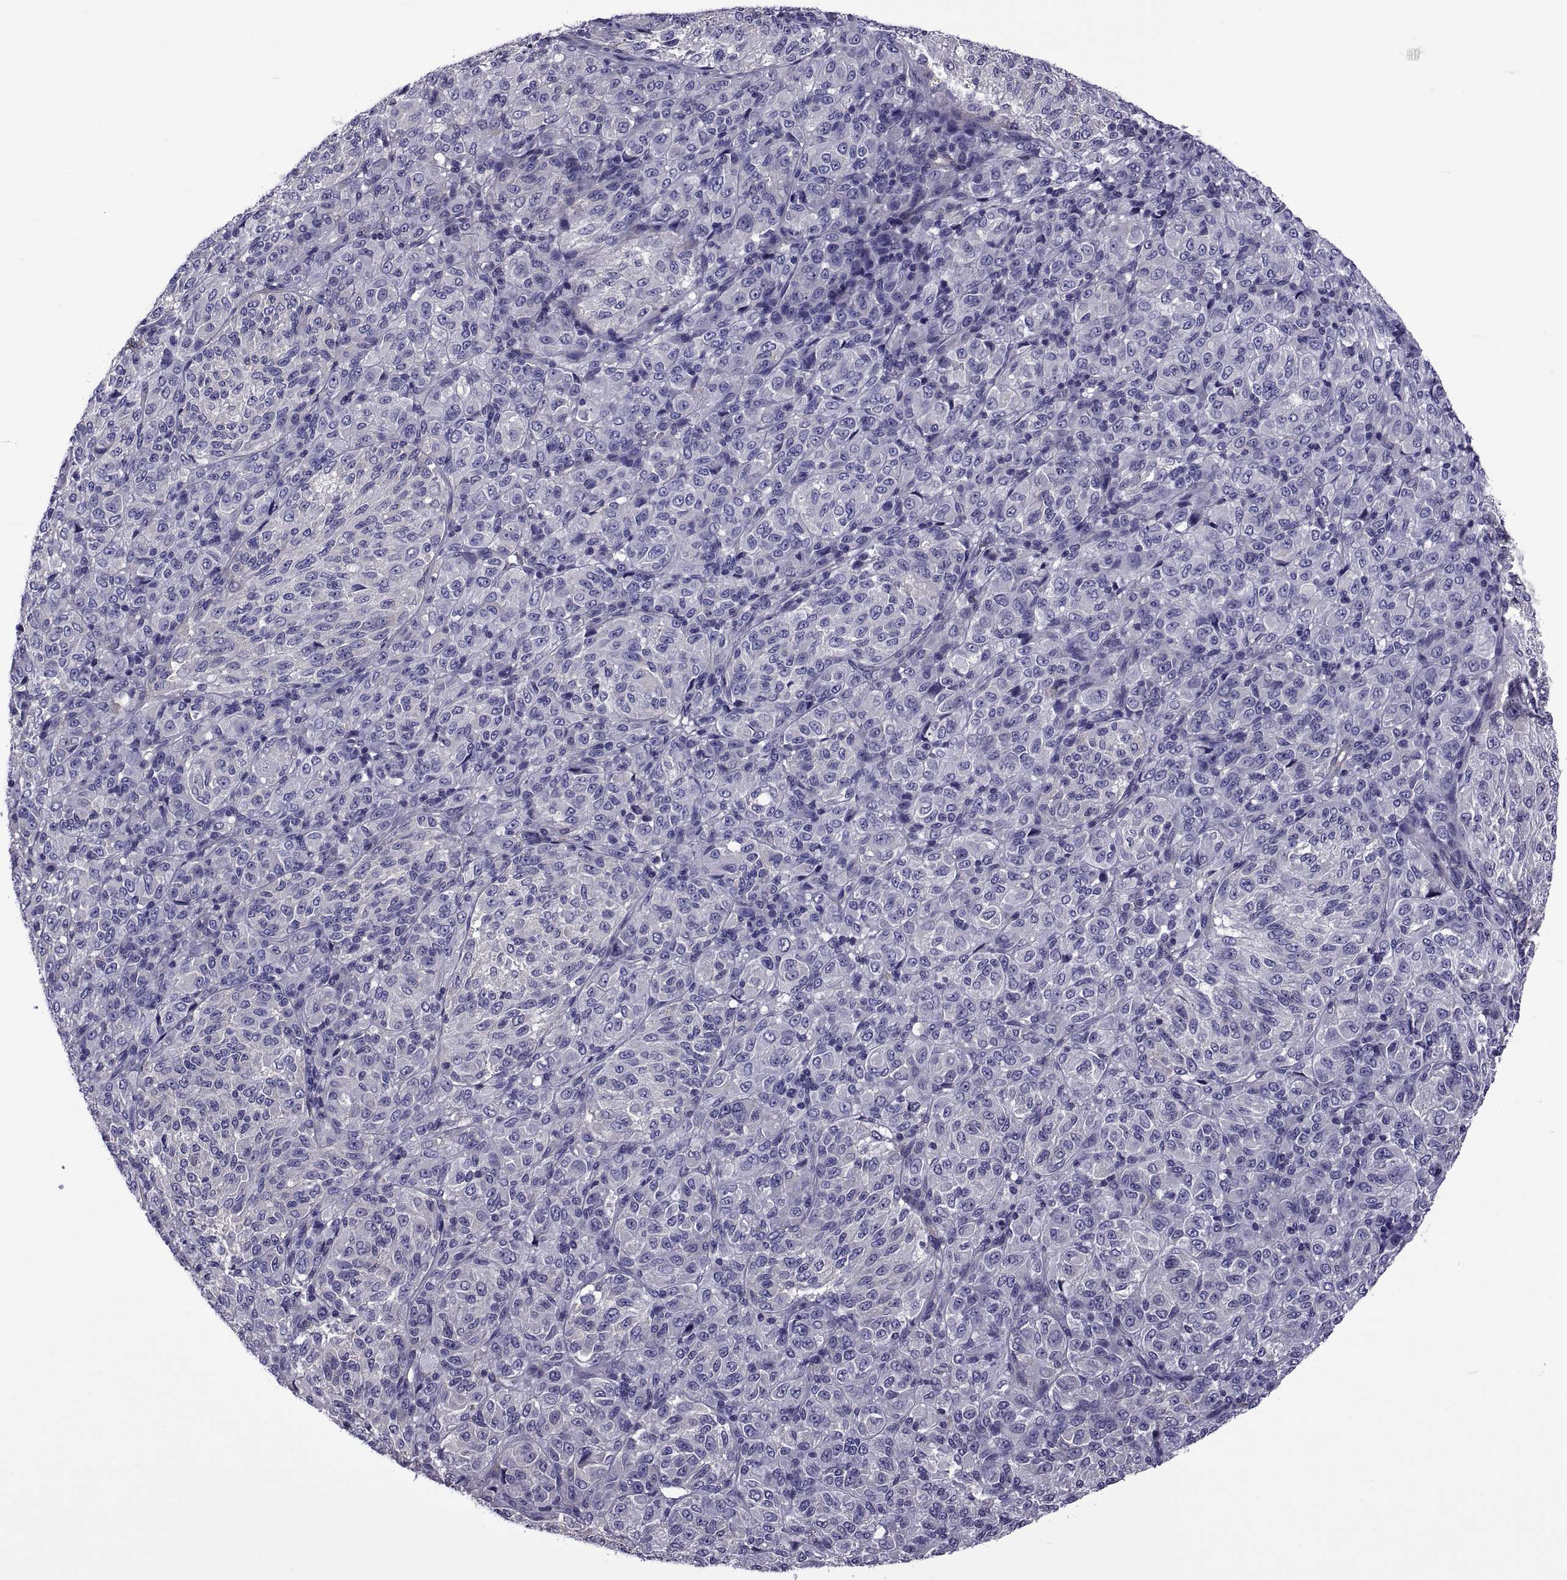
{"staining": {"intensity": "negative", "quantity": "none", "location": "none"}, "tissue": "melanoma", "cell_type": "Tumor cells", "image_type": "cancer", "snomed": [{"axis": "morphology", "description": "Malignant melanoma, Metastatic site"}, {"axis": "topography", "description": "Brain"}], "caption": "This is a image of IHC staining of malignant melanoma (metastatic site), which shows no staining in tumor cells.", "gene": "TMC3", "patient": {"sex": "female", "age": 56}}